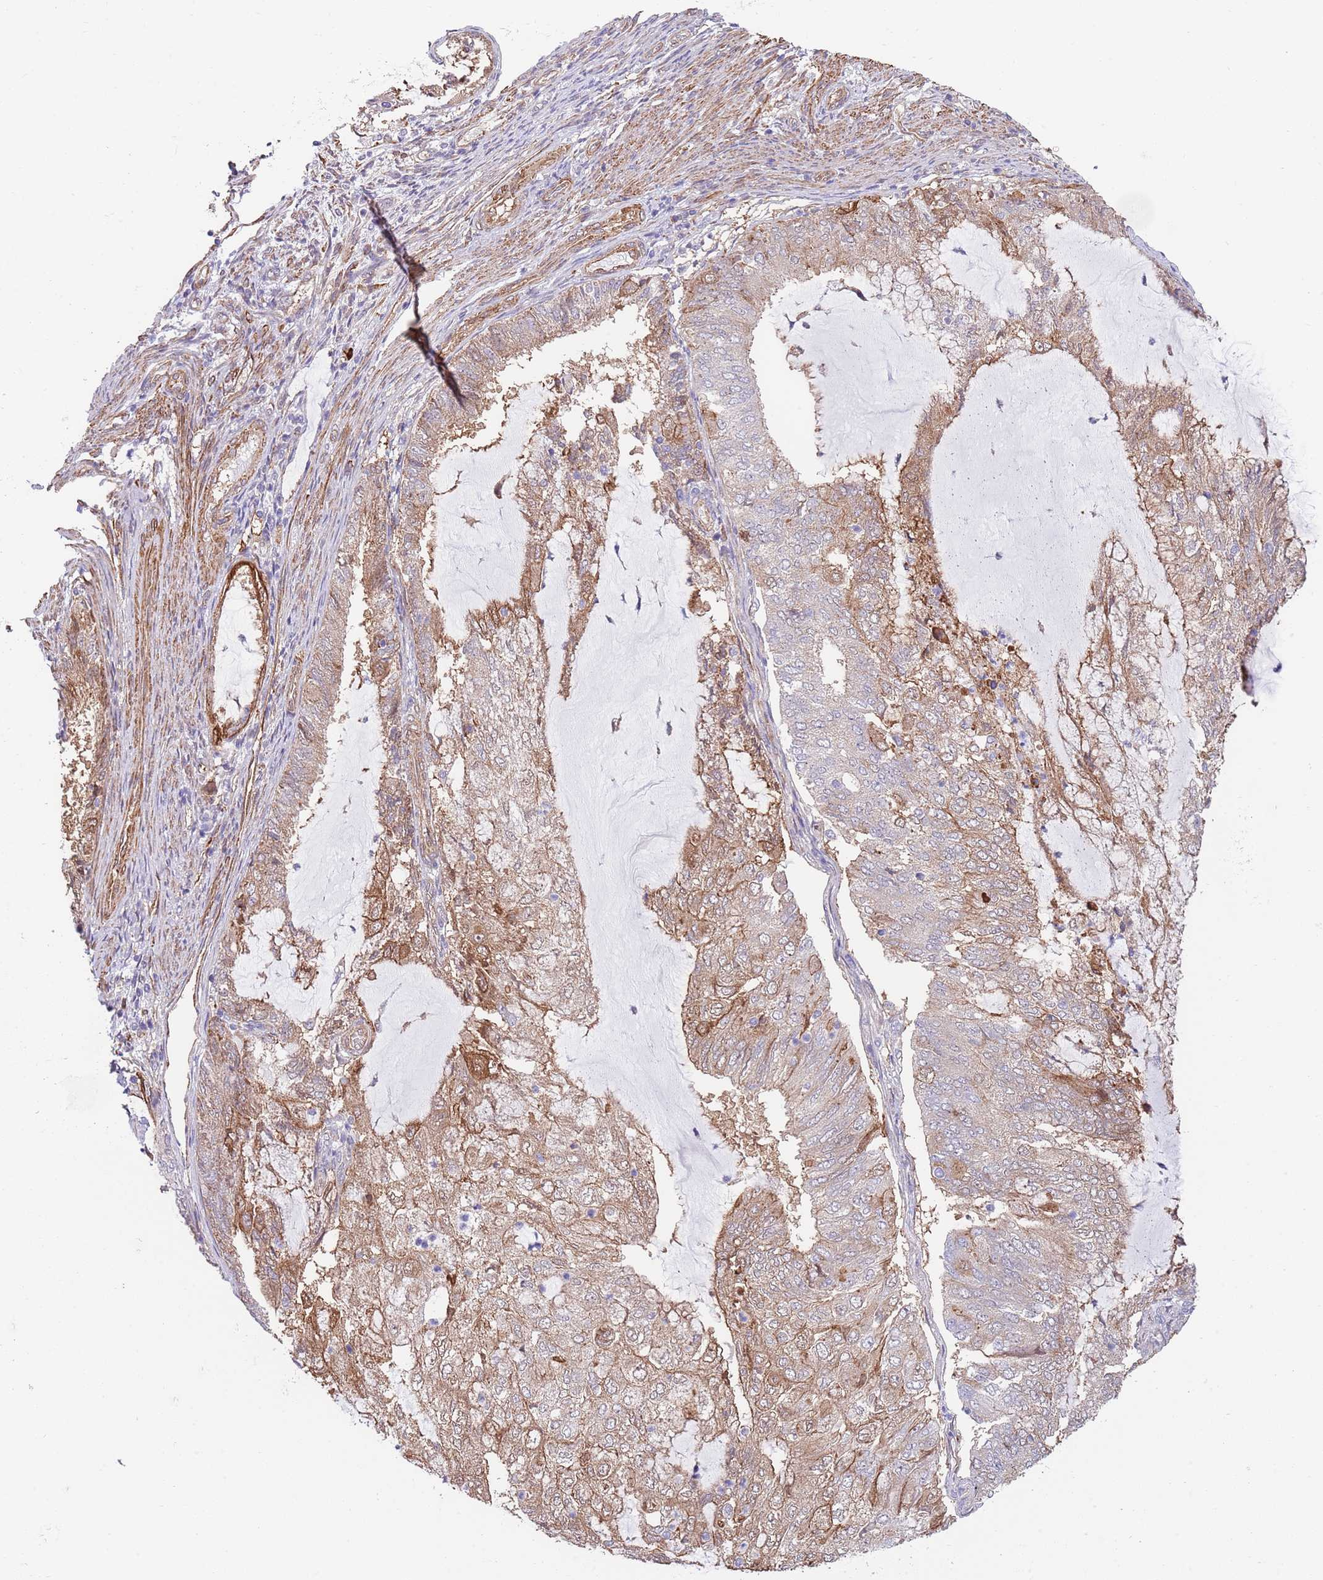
{"staining": {"intensity": "moderate", "quantity": ">75%", "location": "cytoplasmic/membranous"}, "tissue": "endometrial cancer", "cell_type": "Tumor cells", "image_type": "cancer", "snomed": [{"axis": "morphology", "description": "Adenocarcinoma, NOS"}, {"axis": "topography", "description": "Endometrium"}], "caption": "The image demonstrates a brown stain indicating the presence of a protein in the cytoplasmic/membranous of tumor cells in endometrial cancer (adenocarcinoma).", "gene": "BPNT1", "patient": {"sex": "female", "age": 81}}